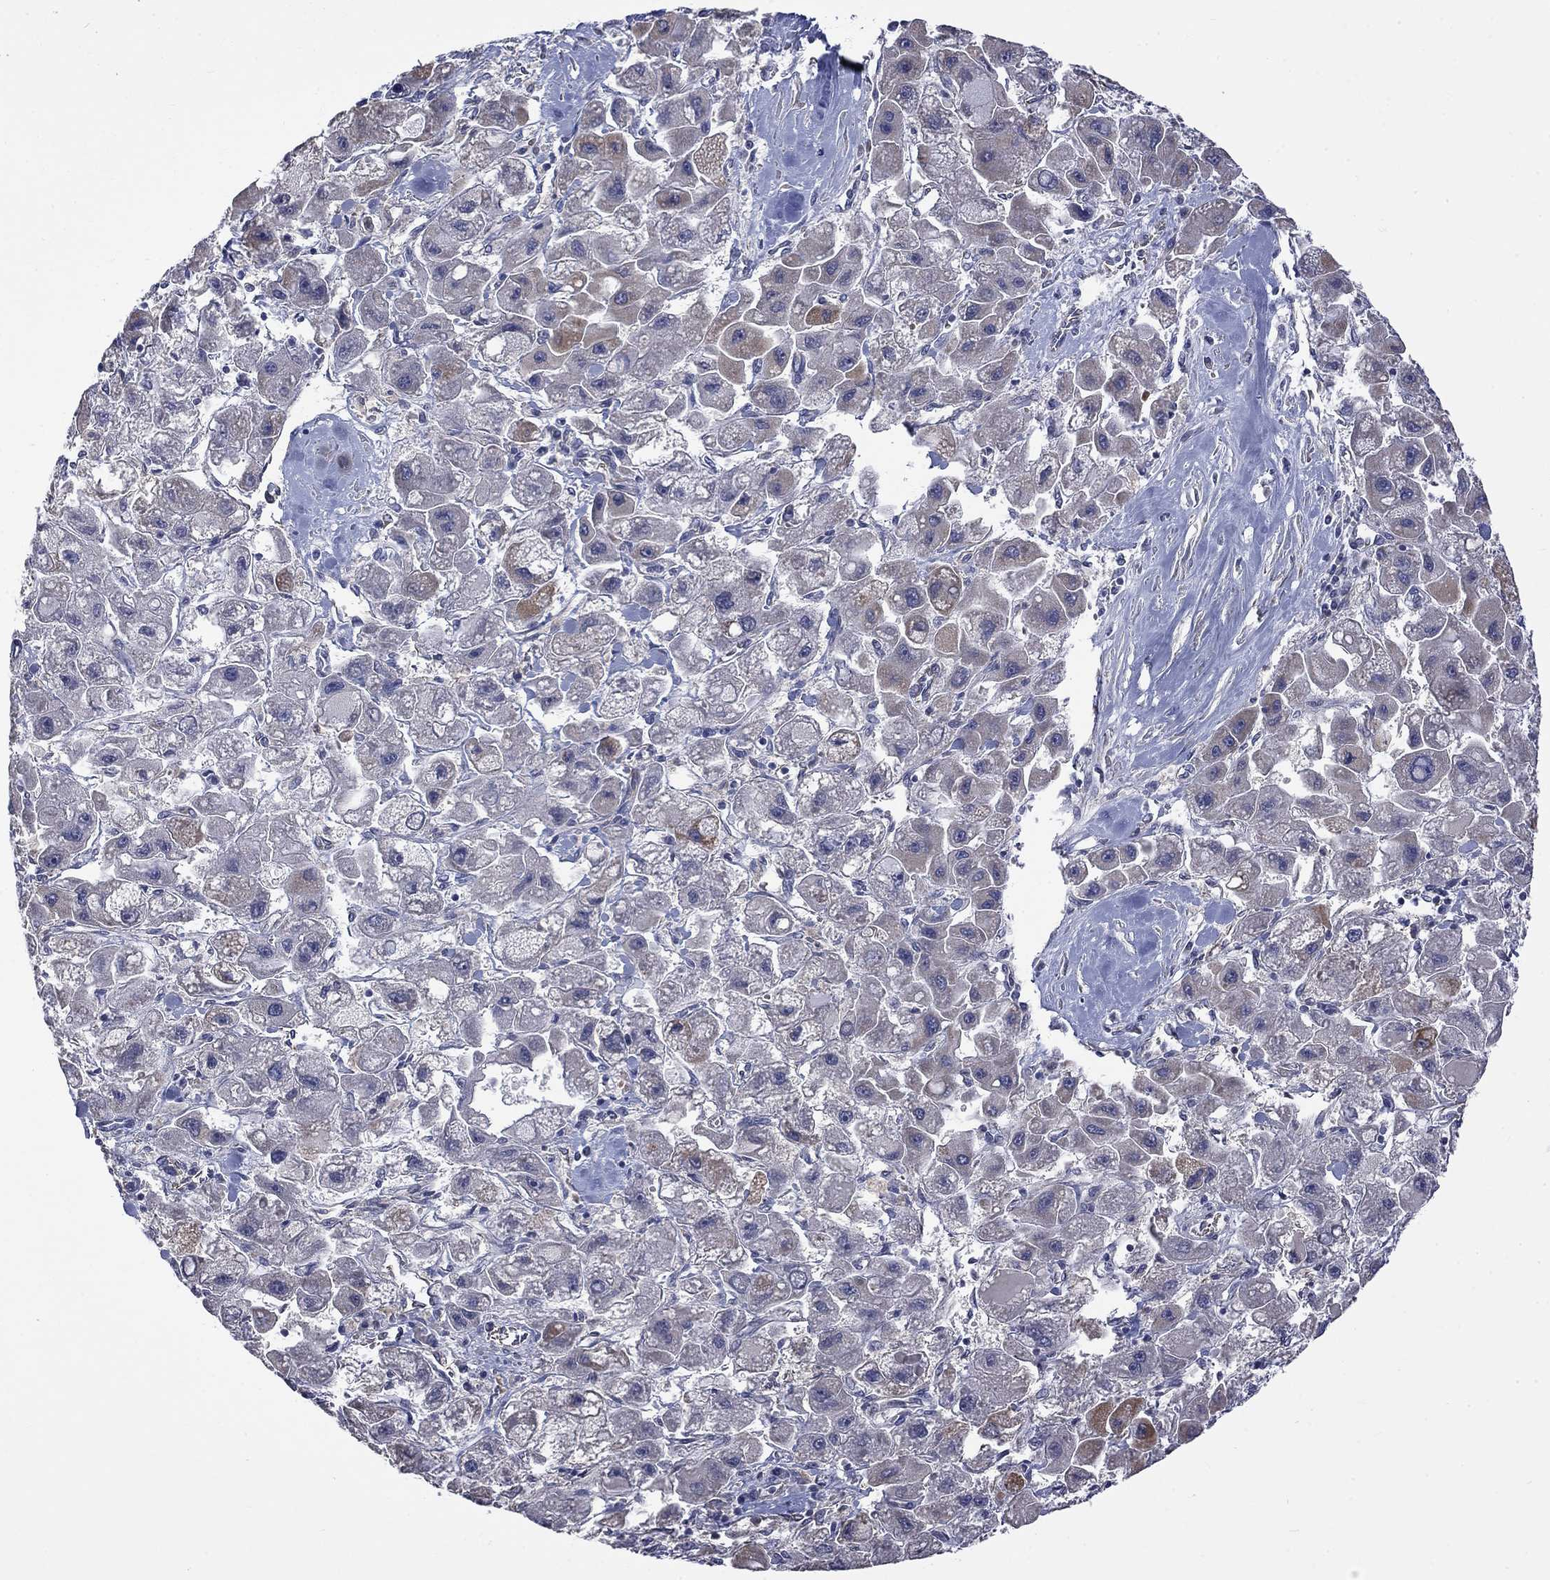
{"staining": {"intensity": "moderate", "quantity": "<25%", "location": "cytoplasmic/membranous"}, "tissue": "liver cancer", "cell_type": "Tumor cells", "image_type": "cancer", "snomed": [{"axis": "morphology", "description": "Carcinoma, Hepatocellular, NOS"}, {"axis": "topography", "description": "Liver"}], "caption": "Liver cancer stained for a protein (brown) shows moderate cytoplasmic/membranous positive positivity in approximately <25% of tumor cells.", "gene": "CAMKK2", "patient": {"sex": "male", "age": 24}}